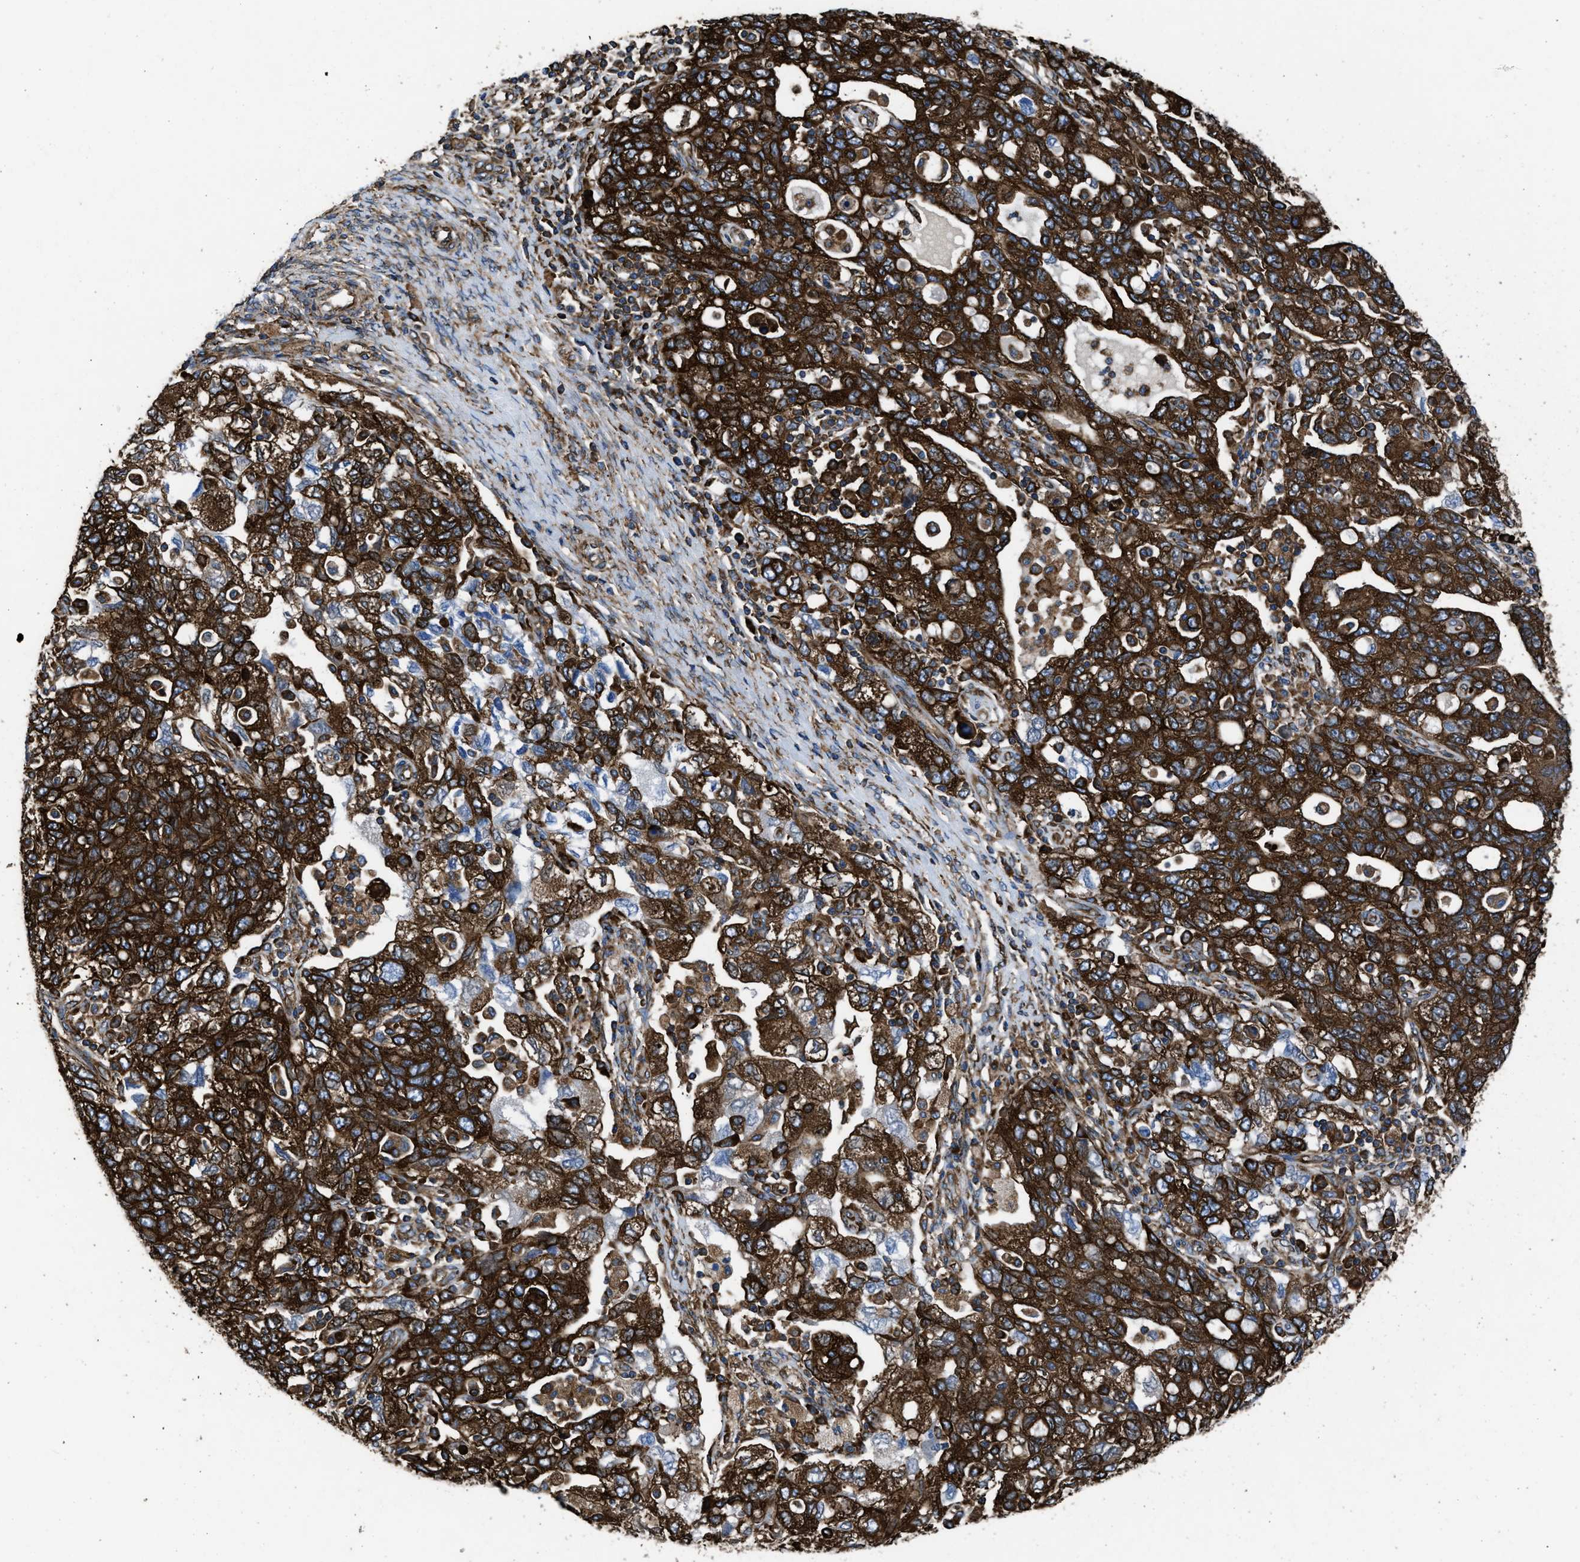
{"staining": {"intensity": "strong", "quantity": ">75%", "location": "cytoplasmic/membranous"}, "tissue": "ovarian cancer", "cell_type": "Tumor cells", "image_type": "cancer", "snomed": [{"axis": "morphology", "description": "Carcinoma, NOS"}, {"axis": "morphology", "description": "Cystadenocarcinoma, serous, NOS"}, {"axis": "topography", "description": "Ovary"}], "caption": "Tumor cells display high levels of strong cytoplasmic/membranous positivity in about >75% of cells in carcinoma (ovarian).", "gene": "CAPRIN1", "patient": {"sex": "female", "age": 69}}